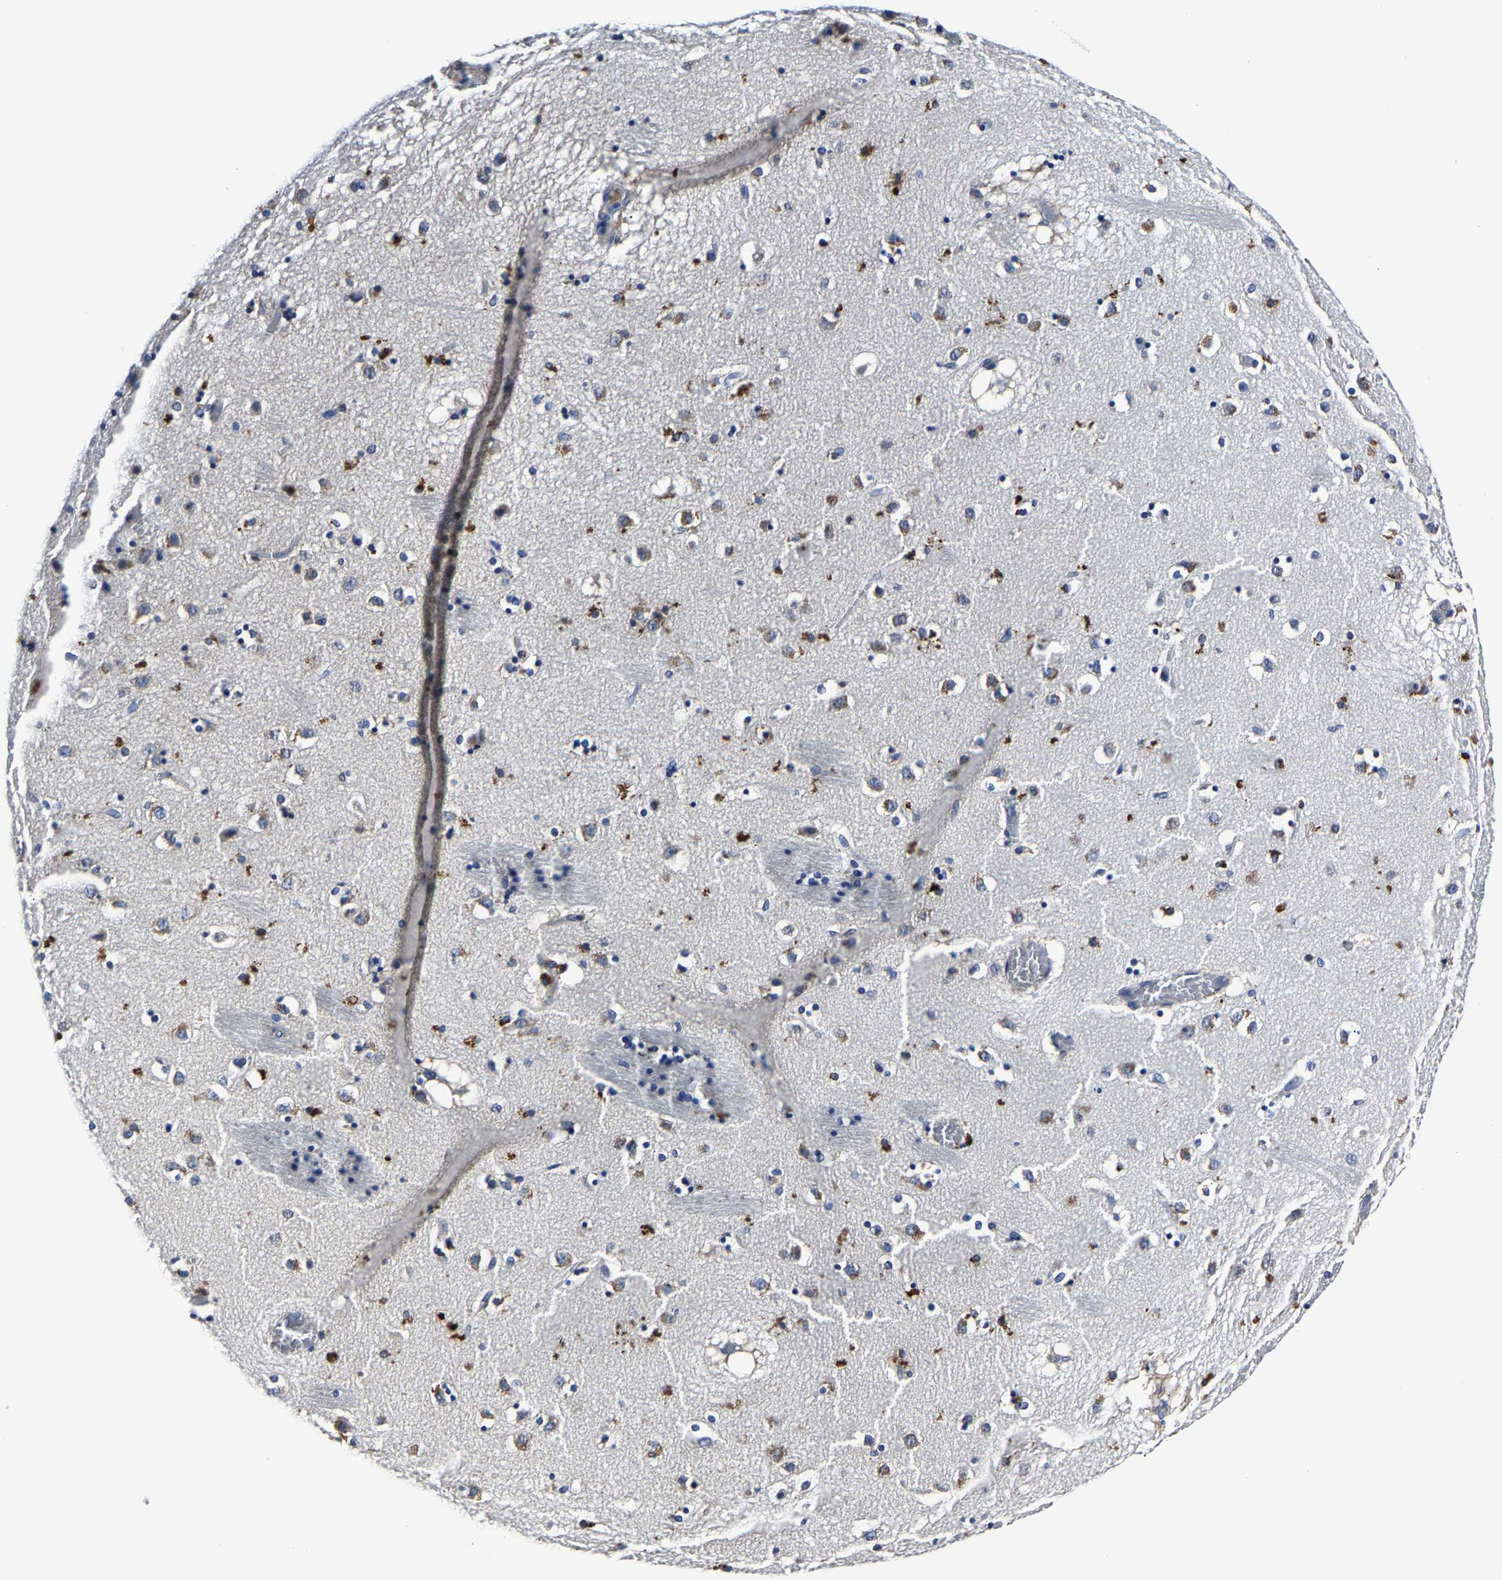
{"staining": {"intensity": "weak", "quantity": "<25%", "location": "cytoplasmic/membranous"}, "tissue": "caudate", "cell_type": "Glial cells", "image_type": "normal", "snomed": [{"axis": "morphology", "description": "Normal tissue, NOS"}, {"axis": "topography", "description": "Lateral ventricle wall"}], "caption": "IHC of benign human caudate shows no expression in glial cells. The staining was performed using DAB (3,3'-diaminobenzidine) to visualize the protein expression in brown, while the nuclei were stained in blue with hematoxylin (Magnification: 20x).", "gene": "PSPH", "patient": {"sex": "male", "age": 70}}